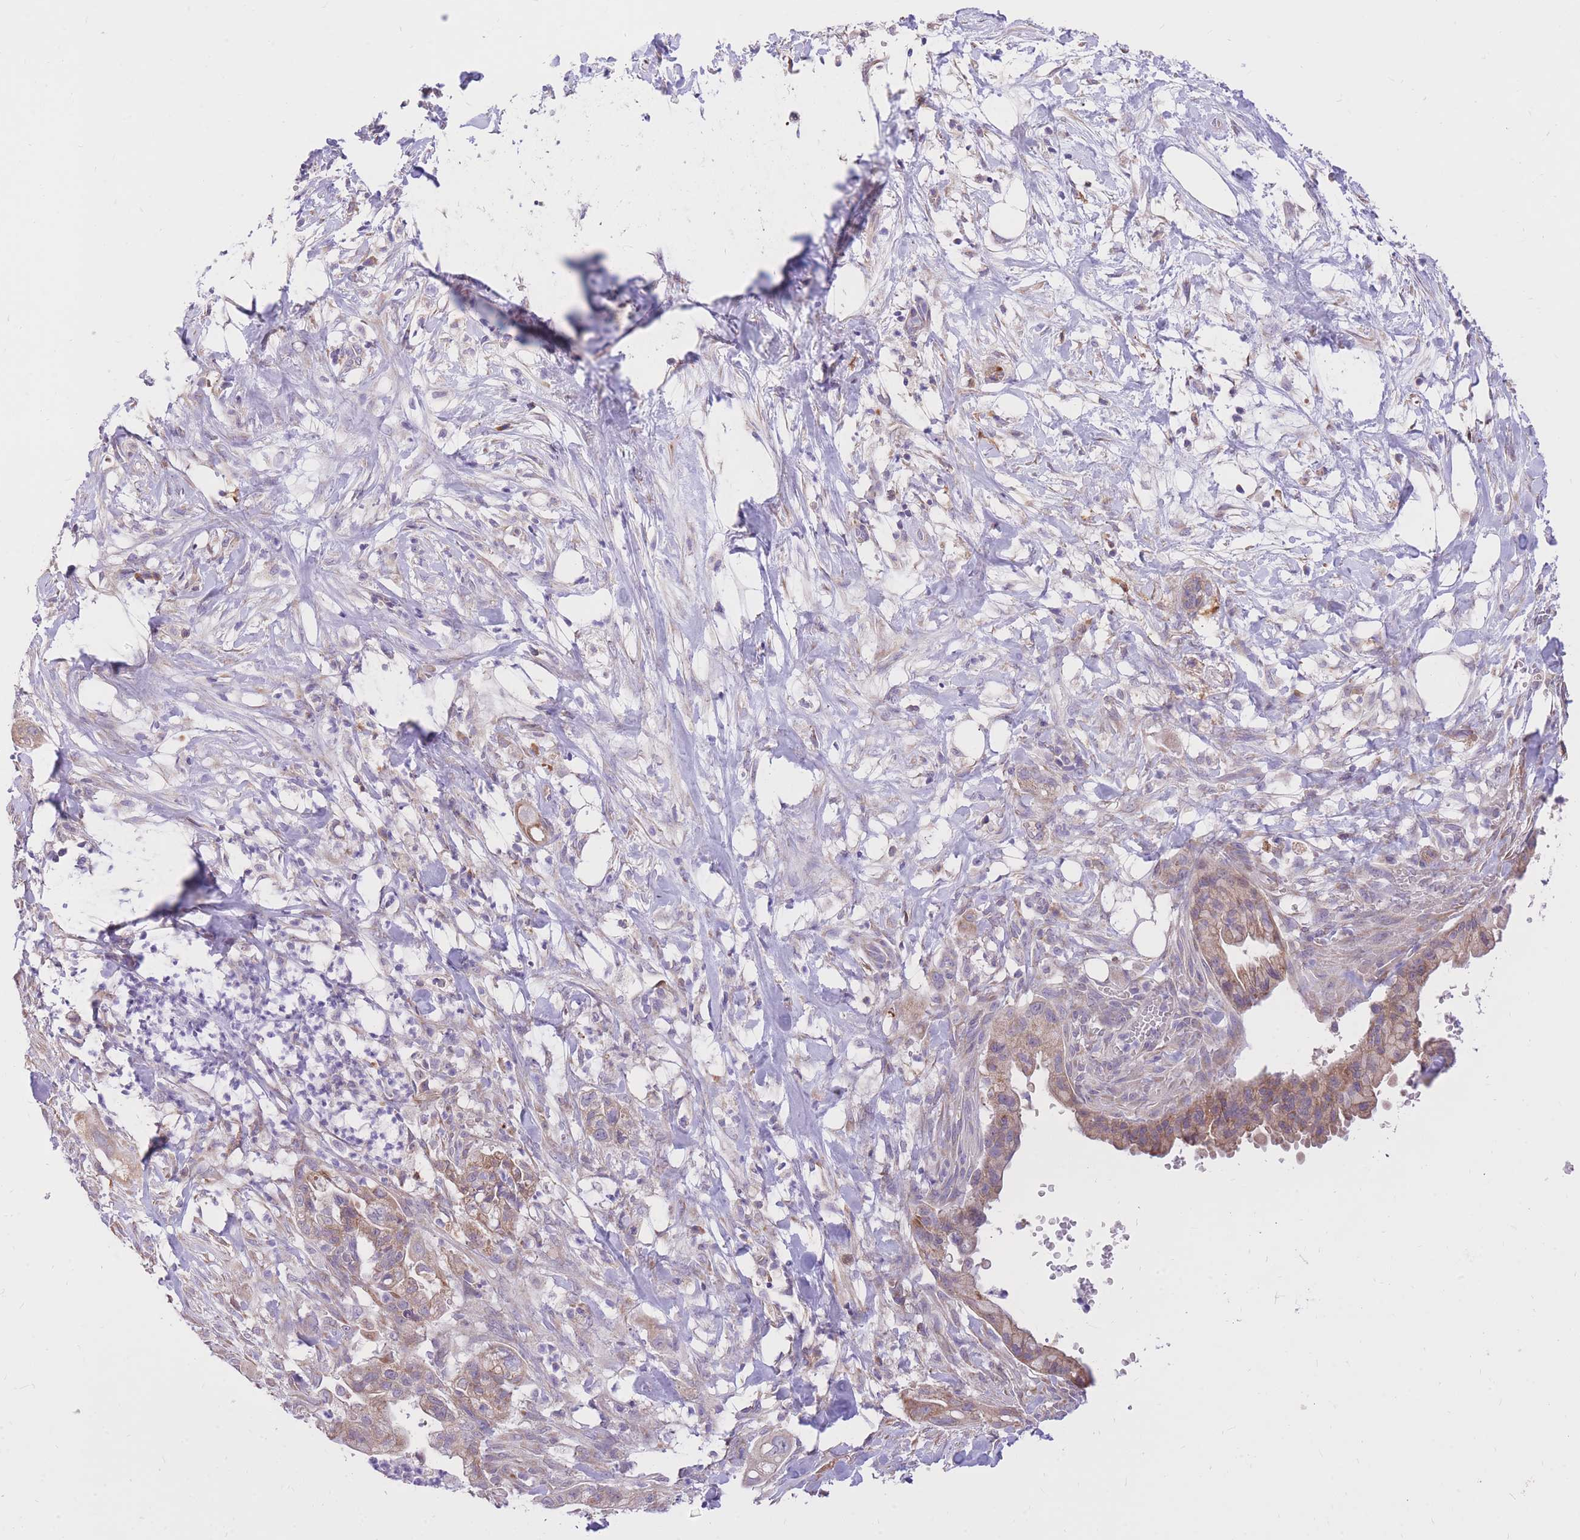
{"staining": {"intensity": "weak", "quantity": "25%-75%", "location": "cytoplasmic/membranous"}, "tissue": "pancreatic cancer", "cell_type": "Tumor cells", "image_type": "cancer", "snomed": [{"axis": "morphology", "description": "Adenocarcinoma, NOS"}, {"axis": "topography", "description": "Pancreas"}], "caption": "Pancreatic cancer tissue displays weak cytoplasmic/membranous expression in approximately 25%-75% of tumor cells", "gene": "TOPAZ1", "patient": {"sex": "male", "age": 44}}